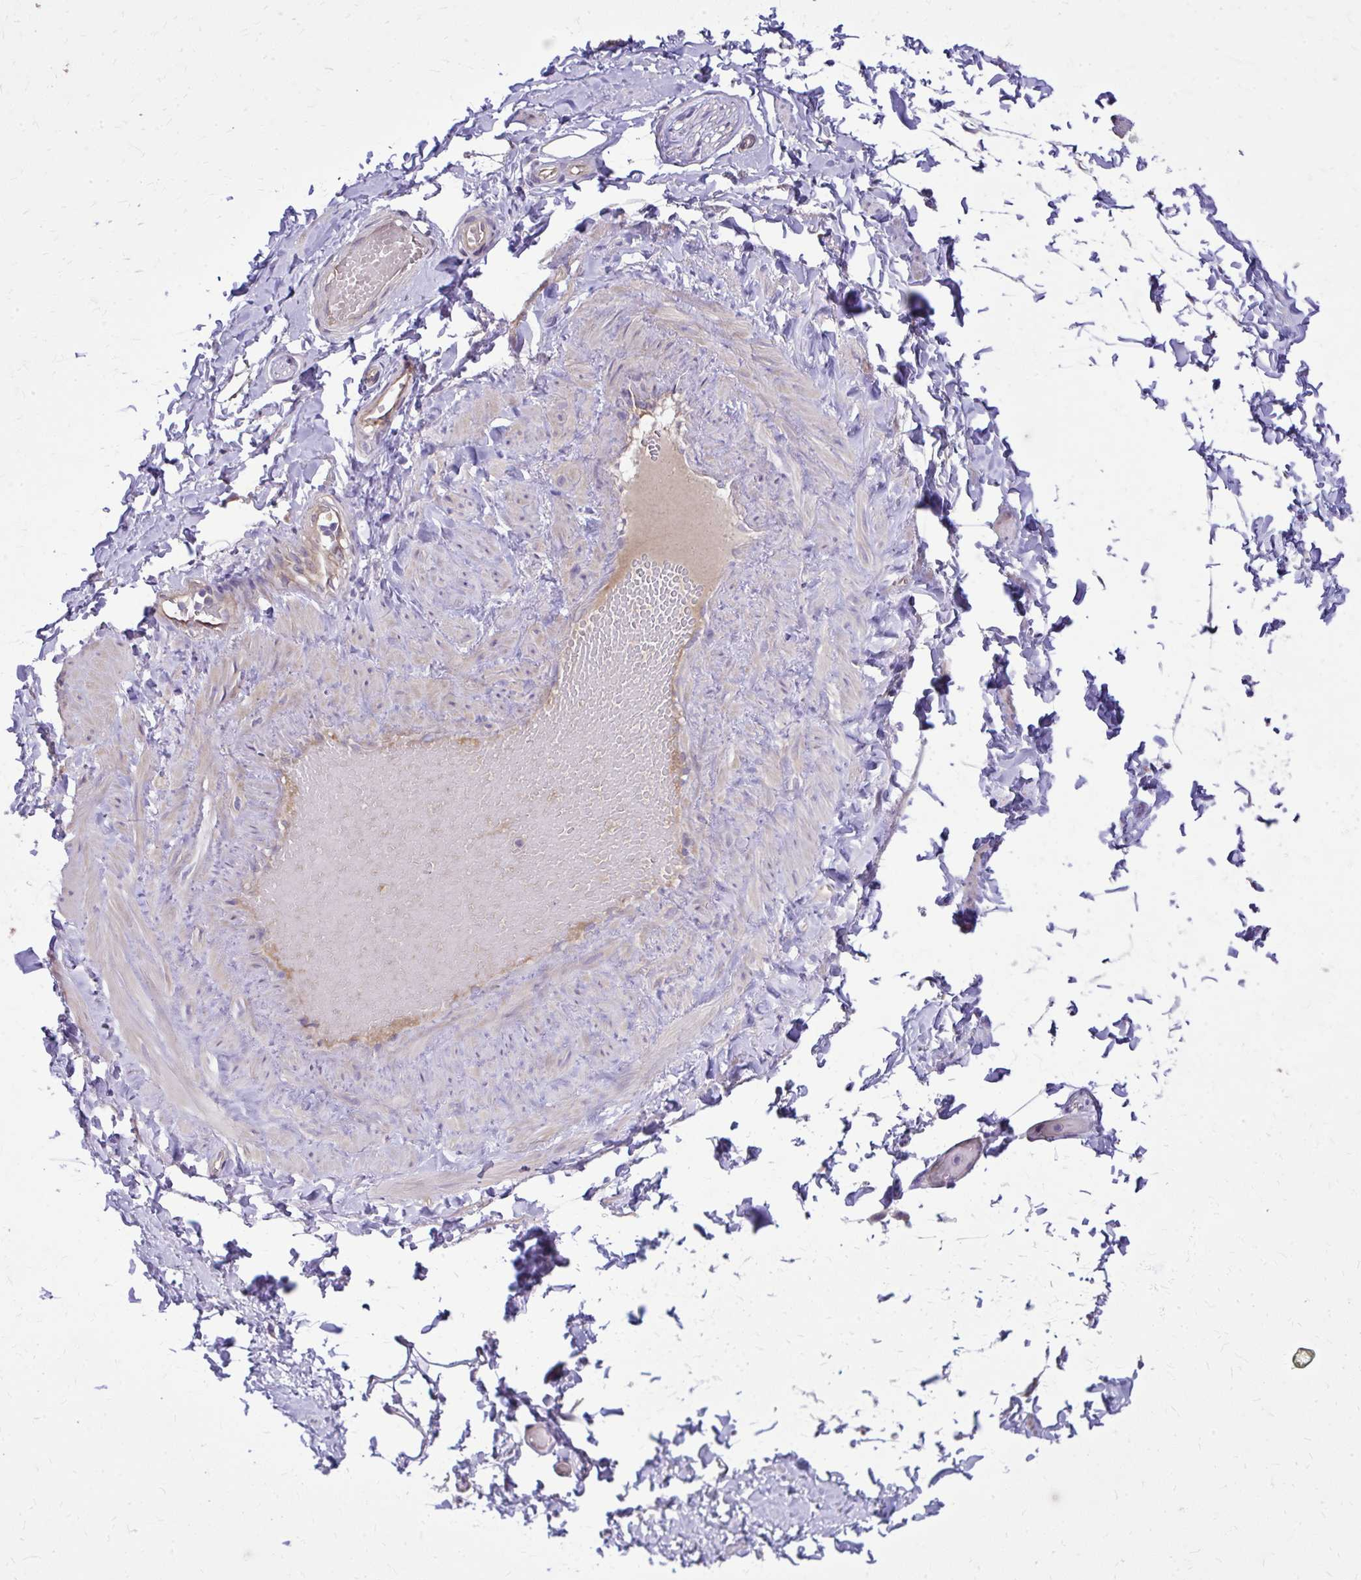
{"staining": {"intensity": "negative", "quantity": "none", "location": "none"}, "tissue": "soft tissue", "cell_type": "Fibroblasts", "image_type": "normal", "snomed": [{"axis": "morphology", "description": "Normal tissue, NOS"}, {"axis": "topography", "description": "Soft tissue"}, {"axis": "topography", "description": "Adipose tissue"}, {"axis": "topography", "description": "Vascular tissue"}, {"axis": "topography", "description": "Peripheral nerve tissue"}], "caption": "The photomicrograph displays no staining of fibroblasts in unremarkable soft tissue.", "gene": "RUNDC3B", "patient": {"sex": "male", "age": 29}}